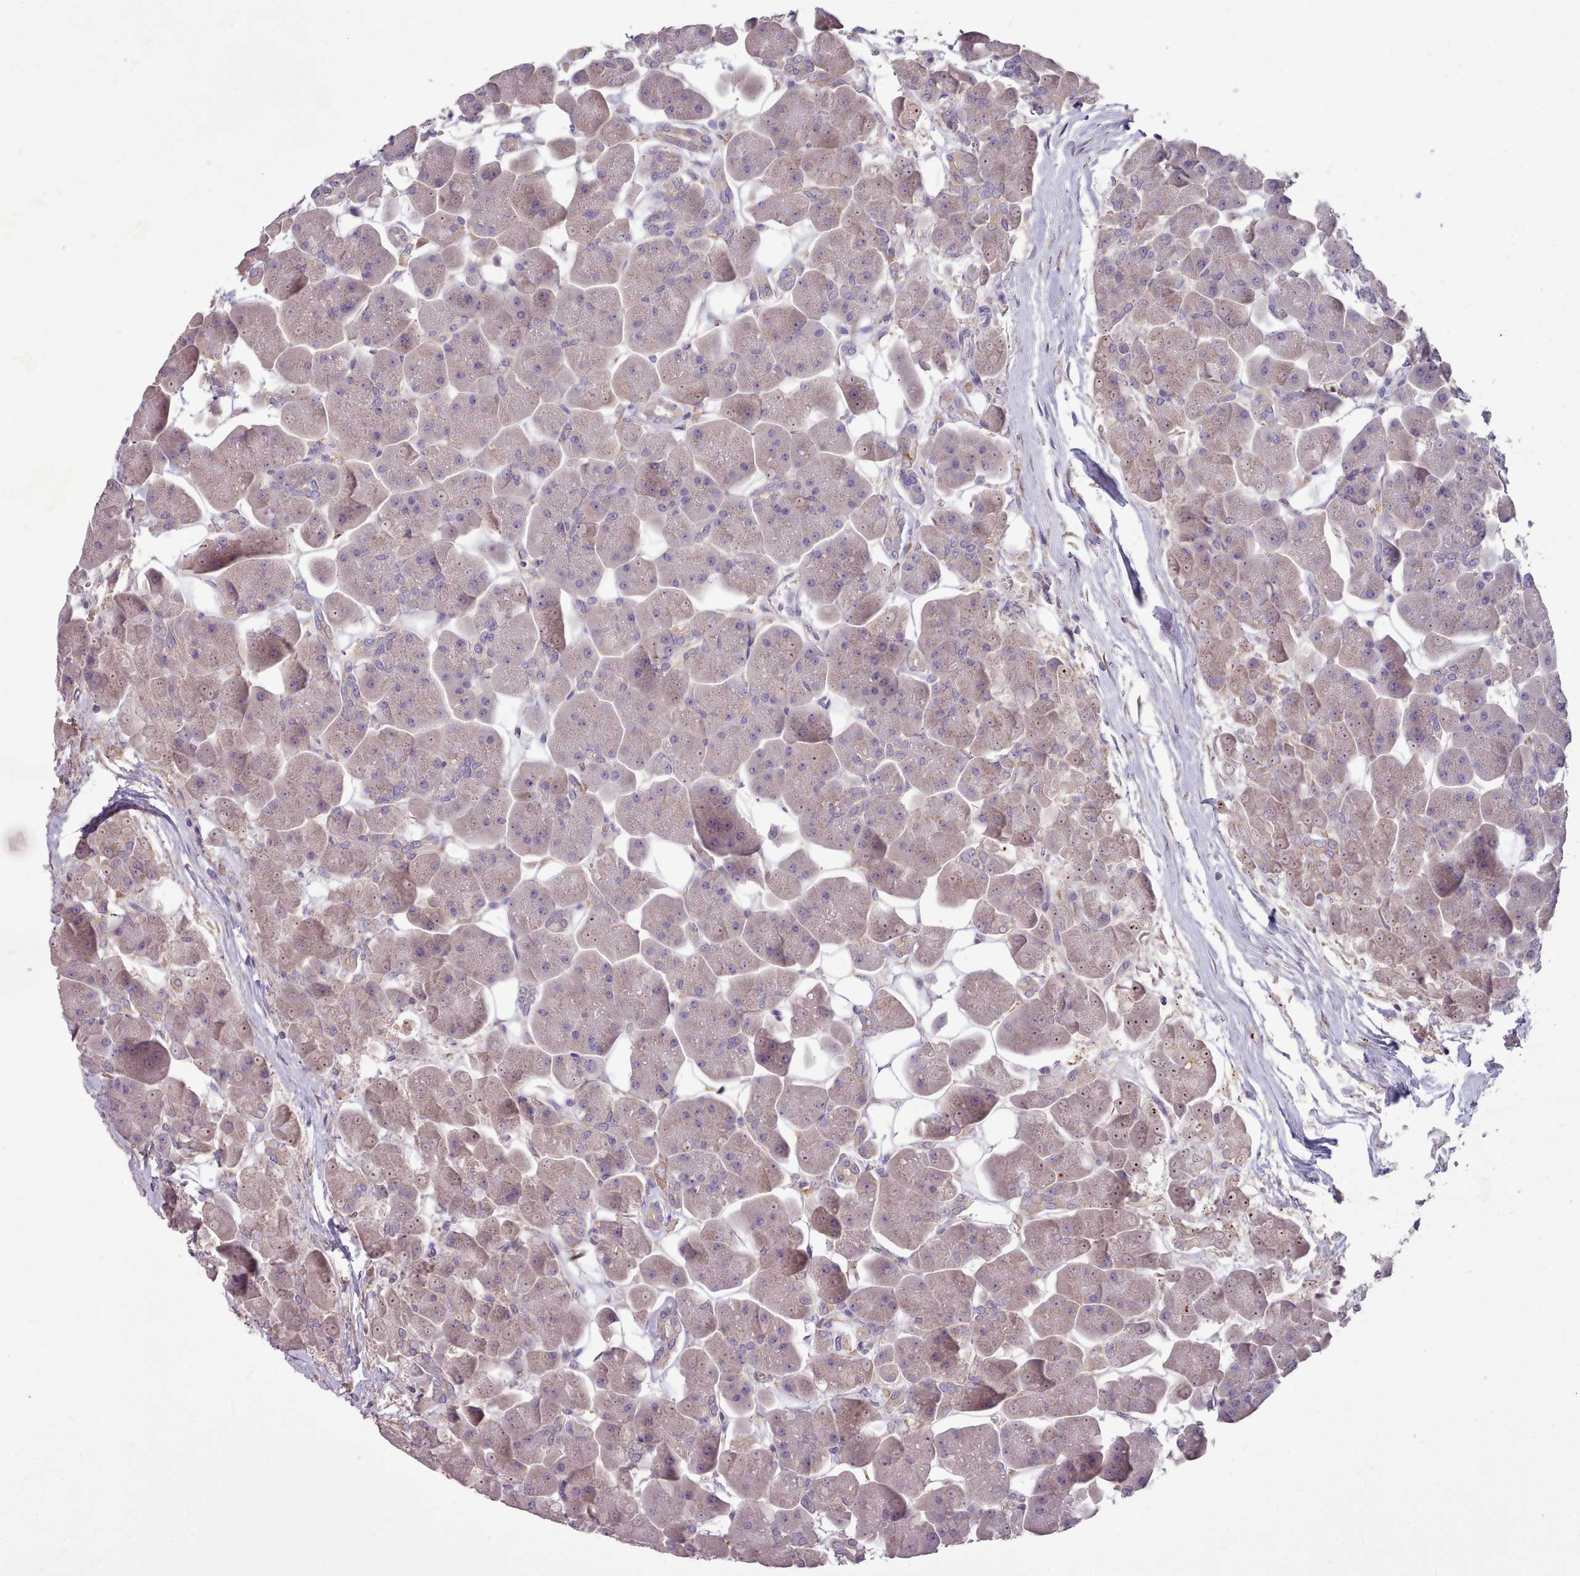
{"staining": {"intensity": "moderate", "quantity": "25%-75%", "location": "cytoplasmic/membranous"}, "tissue": "pancreas", "cell_type": "Exocrine glandular cells", "image_type": "normal", "snomed": [{"axis": "morphology", "description": "Normal tissue, NOS"}, {"axis": "topography", "description": "Pancreas"}], "caption": "Protein analysis of normal pancreas reveals moderate cytoplasmic/membranous positivity in about 25%-75% of exocrine glandular cells. The staining is performed using DAB (3,3'-diaminobenzidine) brown chromogen to label protein expression. The nuclei are counter-stained blue using hematoxylin.", "gene": "DPF1", "patient": {"sex": "male", "age": 66}}